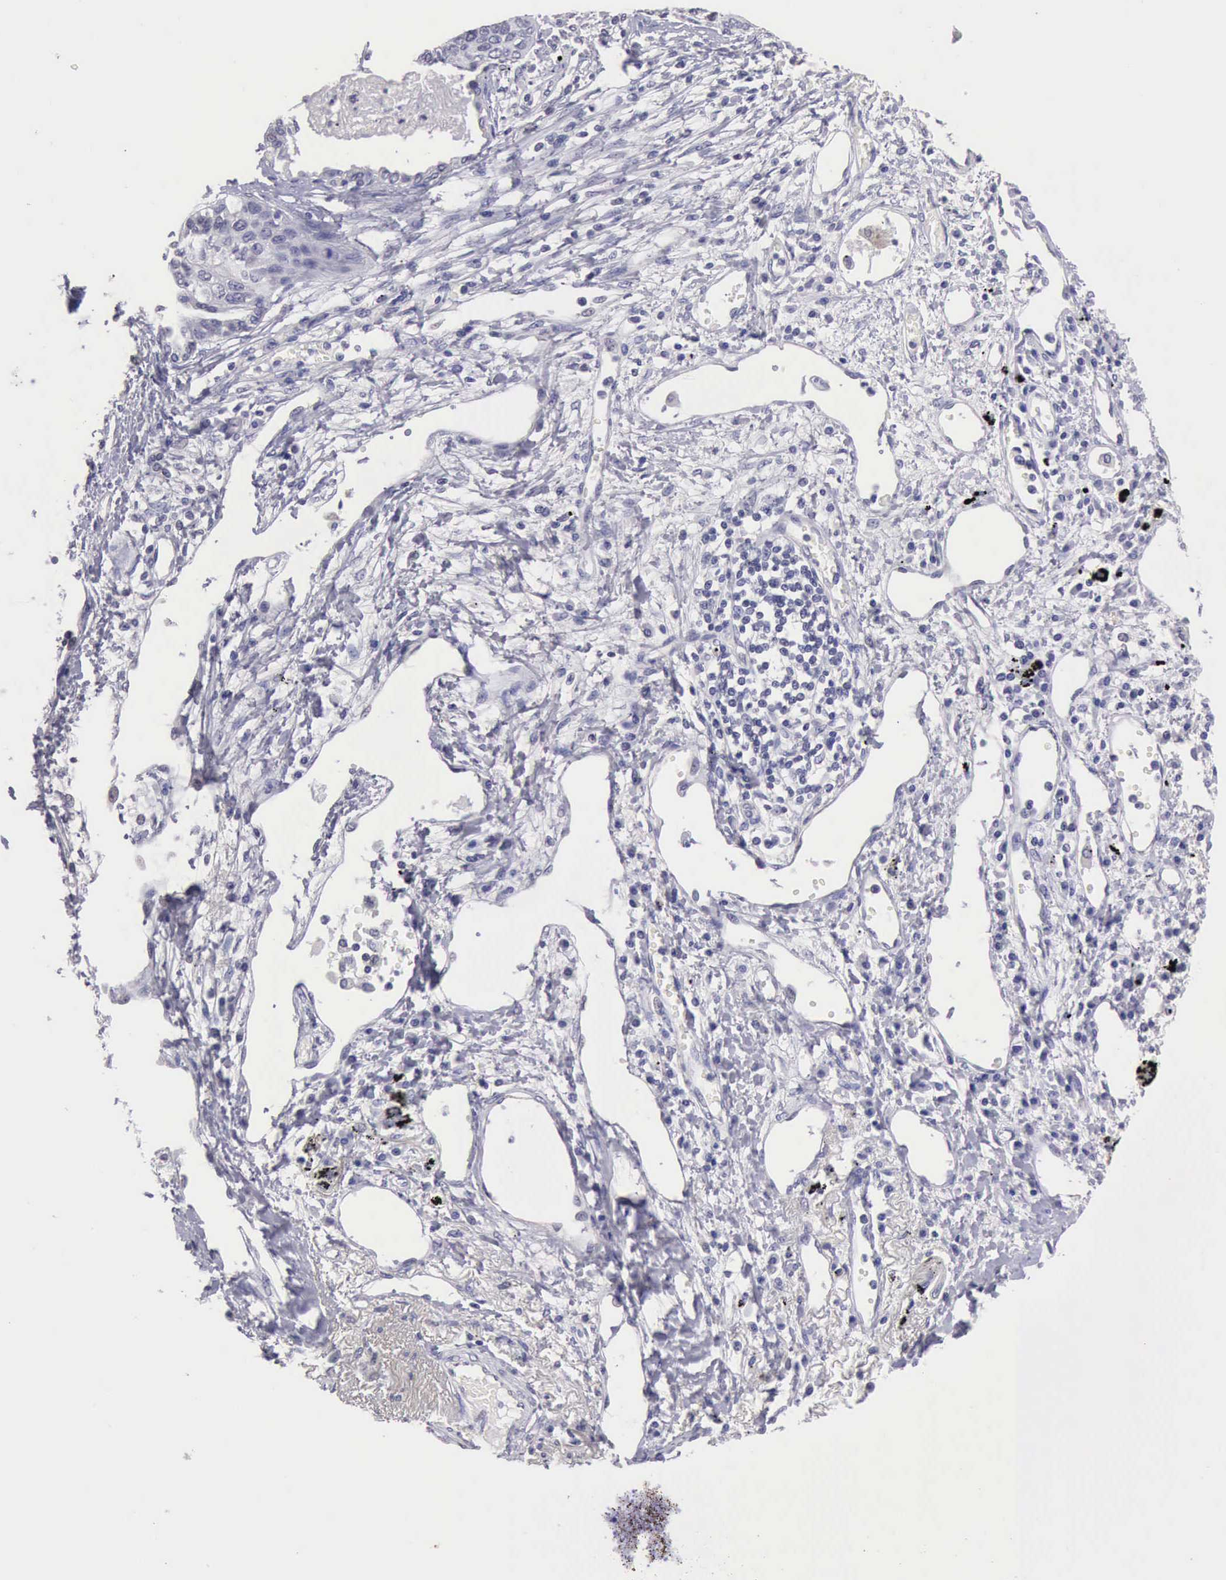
{"staining": {"intensity": "negative", "quantity": "none", "location": "none"}, "tissue": "lung cancer", "cell_type": "Tumor cells", "image_type": "cancer", "snomed": [{"axis": "morphology", "description": "Squamous cell carcinoma, NOS"}, {"axis": "topography", "description": "Lung"}], "caption": "This photomicrograph is of squamous cell carcinoma (lung) stained with immunohistochemistry (IHC) to label a protein in brown with the nuclei are counter-stained blue. There is no positivity in tumor cells.", "gene": "KCND1", "patient": {"sex": "male", "age": 71}}